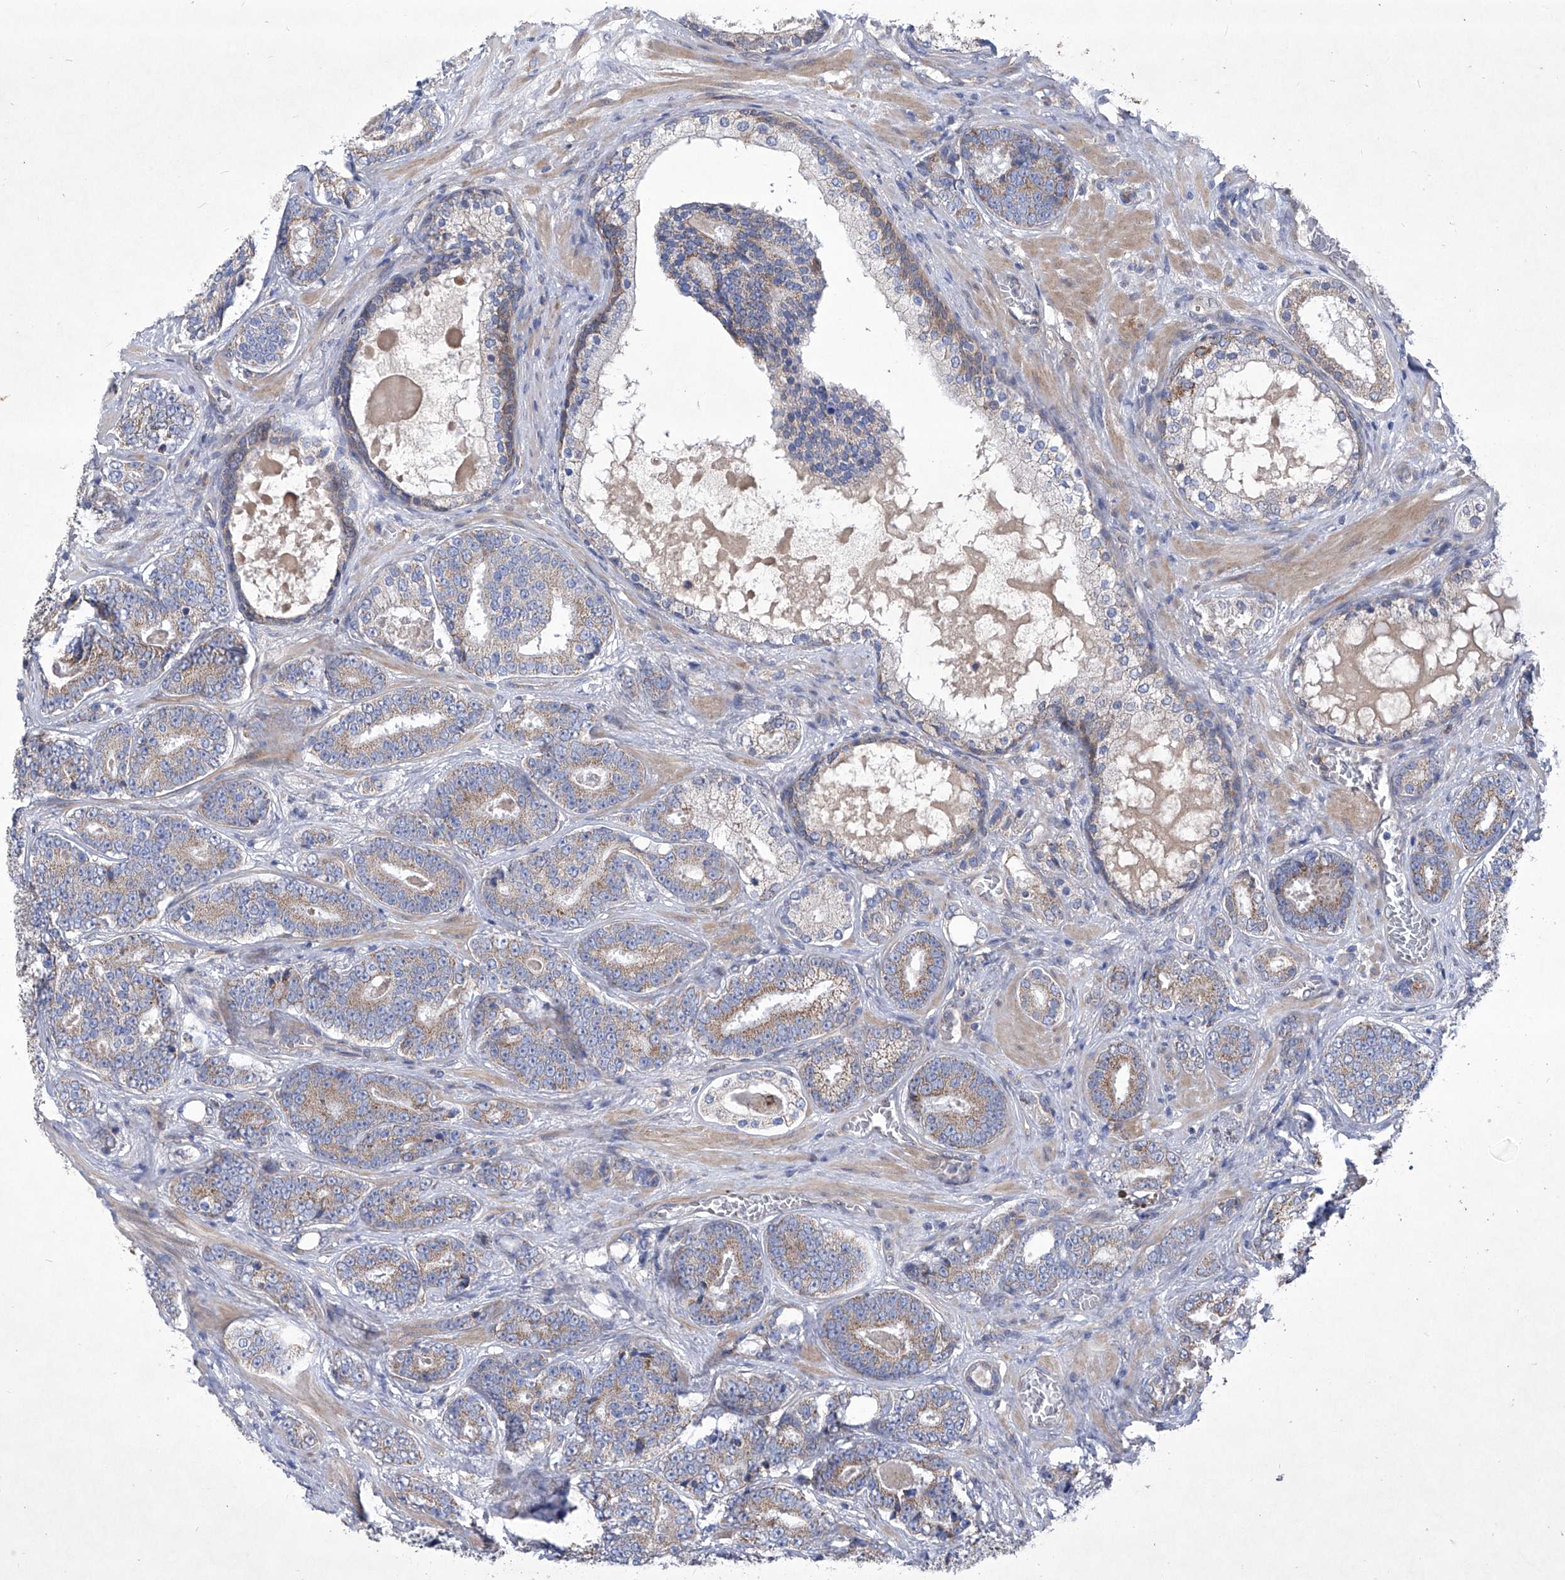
{"staining": {"intensity": "weak", "quantity": ">75%", "location": "cytoplasmic/membranous"}, "tissue": "prostate cancer", "cell_type": "Tumor cells", "image_type": "cancer", "snomed": [{"axis": "morphology", "description": "Adenocarcinoma, High grade"}, {"axis": "topography", "description": "Prostate"}], "caption": "Prostate adenocarcinoma (high-grade) tissue displays weak cytoplasmic/membranous staining in approximately >75% of tumor cells", "gene": "COQ3", "patient": {"sex": "male", "age": 60}}